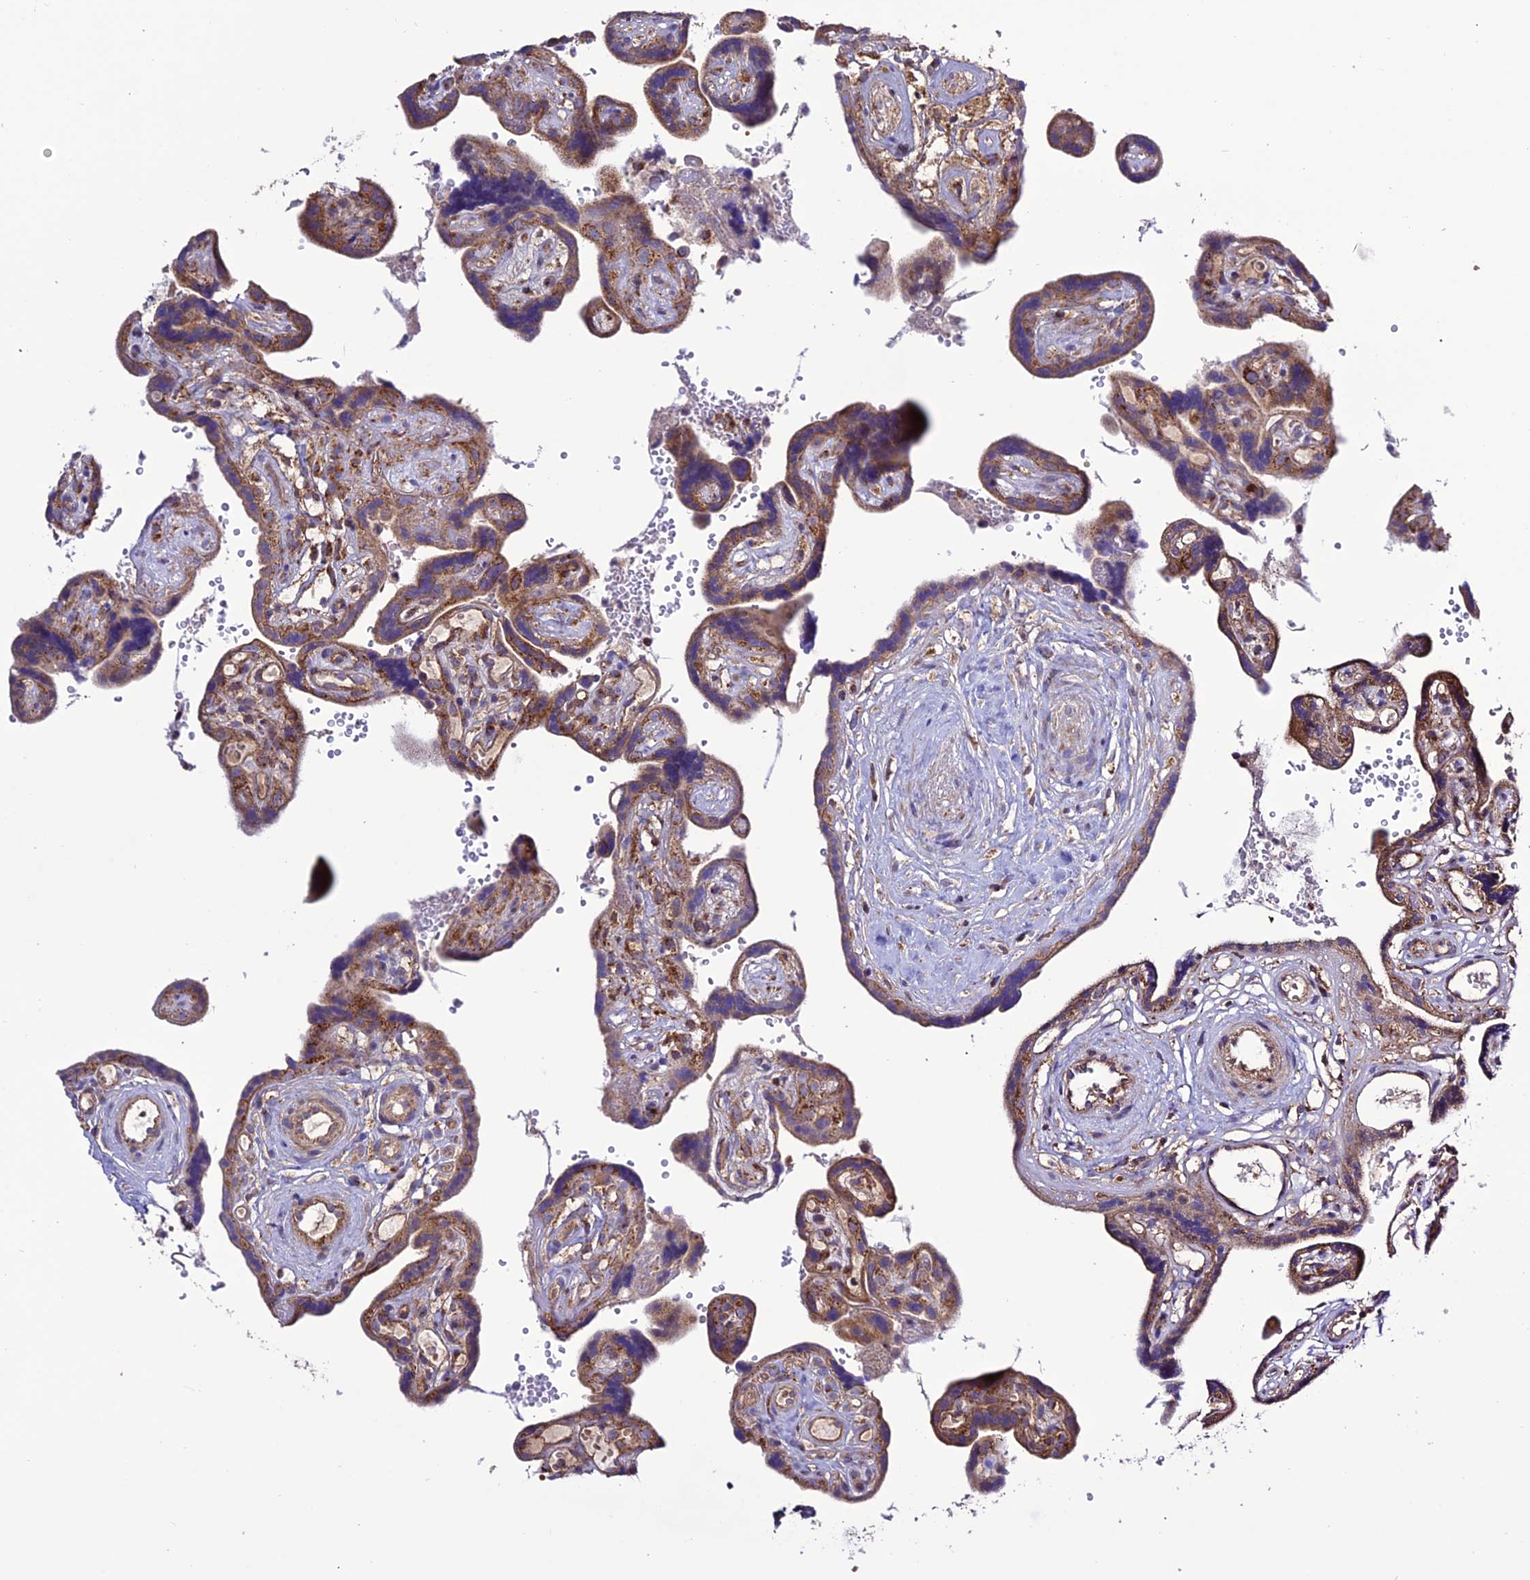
{"staining": {"intensity": "moderate", "quantity": ">75%", "location": "cytoplasmic/membranous"}, "tissue": "placenta", "cell_type": "Decidual cells", "image_type": "normal", "snomed": [{"axis": "morphology", "description": "Normal tissue, NOS"}, {"axis": "topography", "description": "Placenta"}], "caption": "Decidual cells exhibit medium levels of moderate cytoplasmic/membranous expression in about >75% of cells in normal human placenta.", "gene": "MRPS9", "patient": {"sex": "female", "age": 30}}